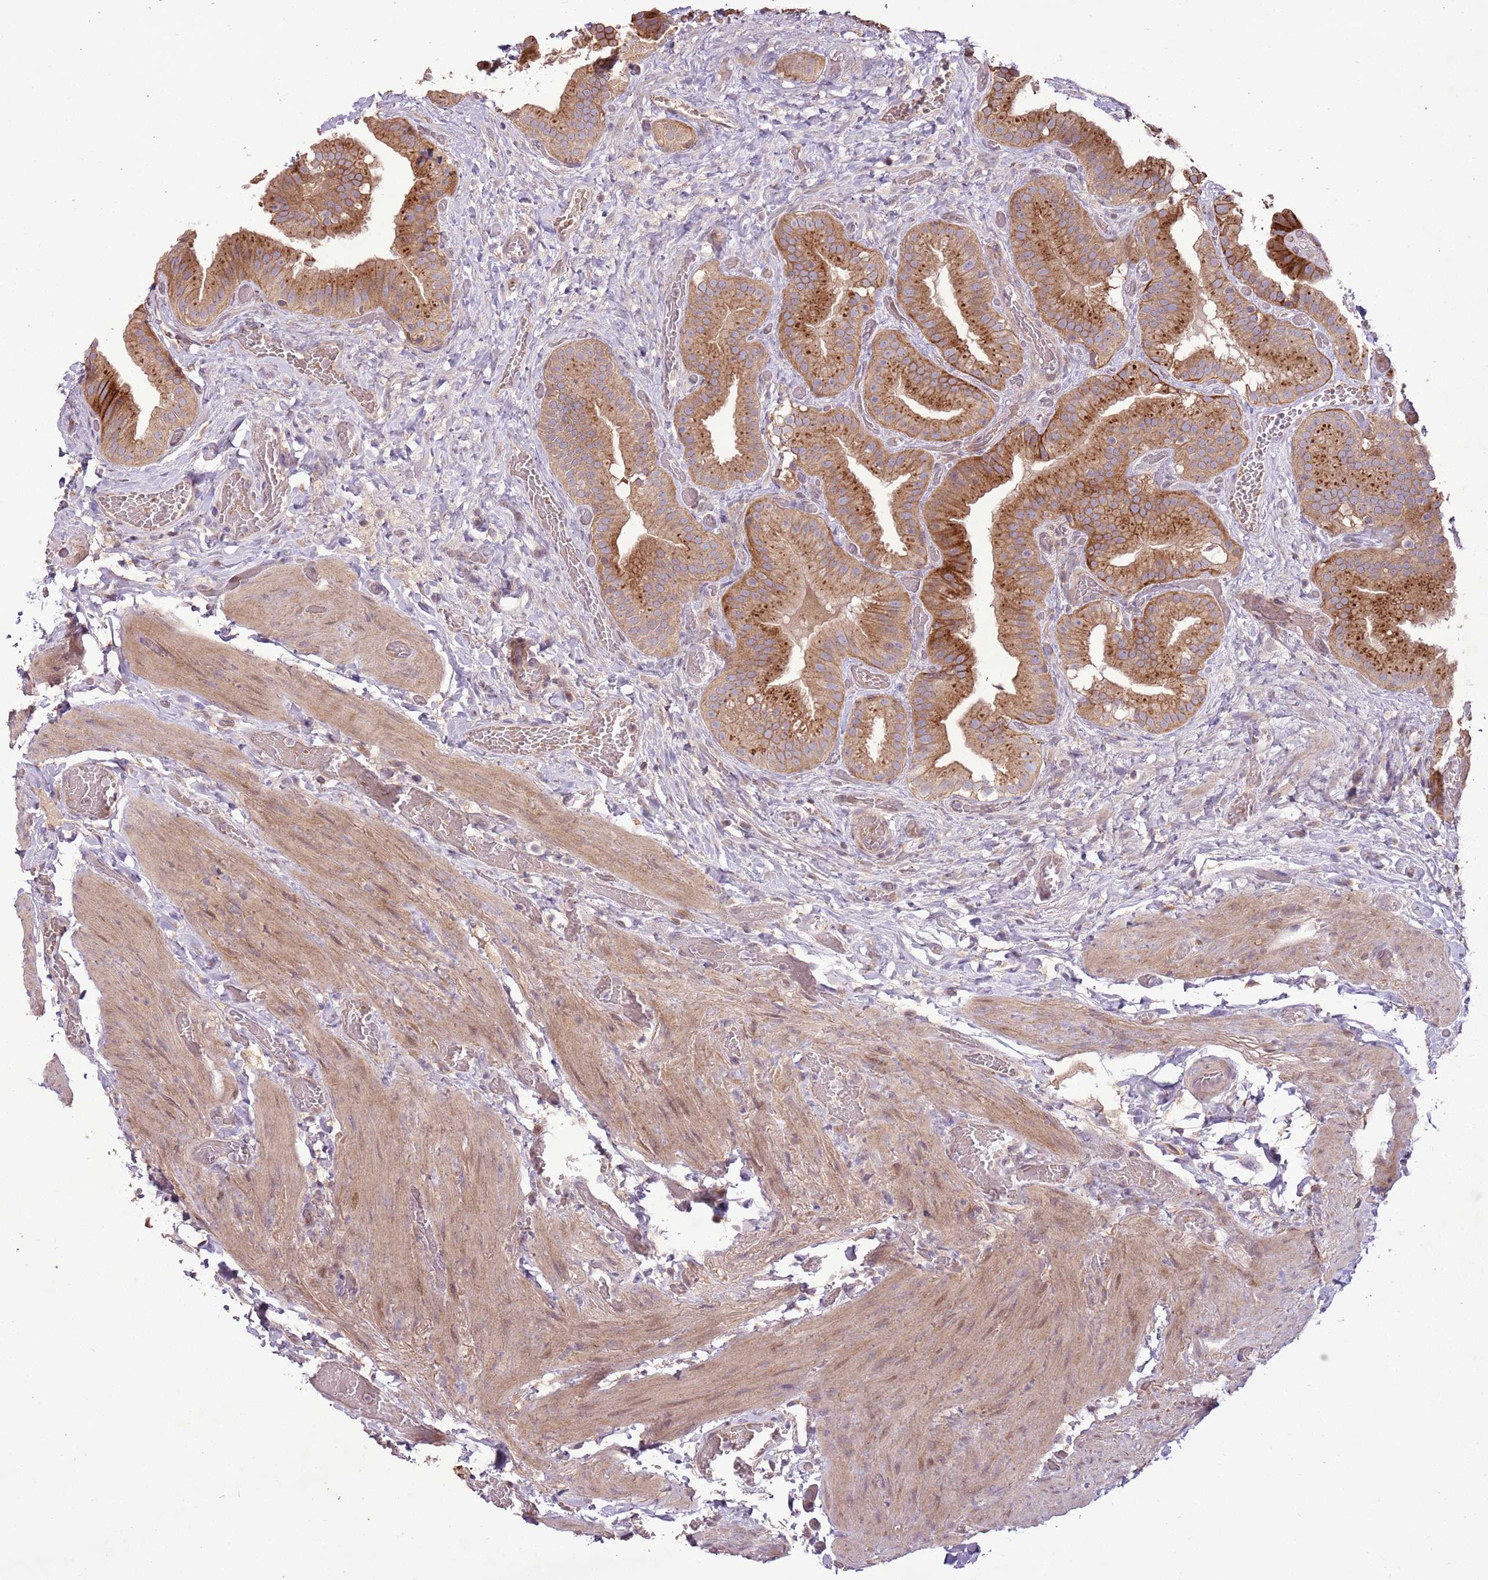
{"staining": {"intensity": "strong", "quantity": ">75%", "location": "cytoplasmic/membranous"}, "tissue": "gallbladder", "cell_type": "Glandular cells", "image_type": "normal", "snomed": [{"axis": "morphology", "description": "Normal tissue, NOS"}, {"axis": "topography", "description": "Gallbladder"}], "caption": "DAB immunohistochemical staining of normal gallbladder displays strong cytoplasmic/membranous protein expression in about >75% of glandular cells. (DAB (3,3'-diaminobenzidine) IHC with brightfield microscopy, high magnification).", "gene": "ANKRD24", "patient": {"sex": "female", "age": 64}}